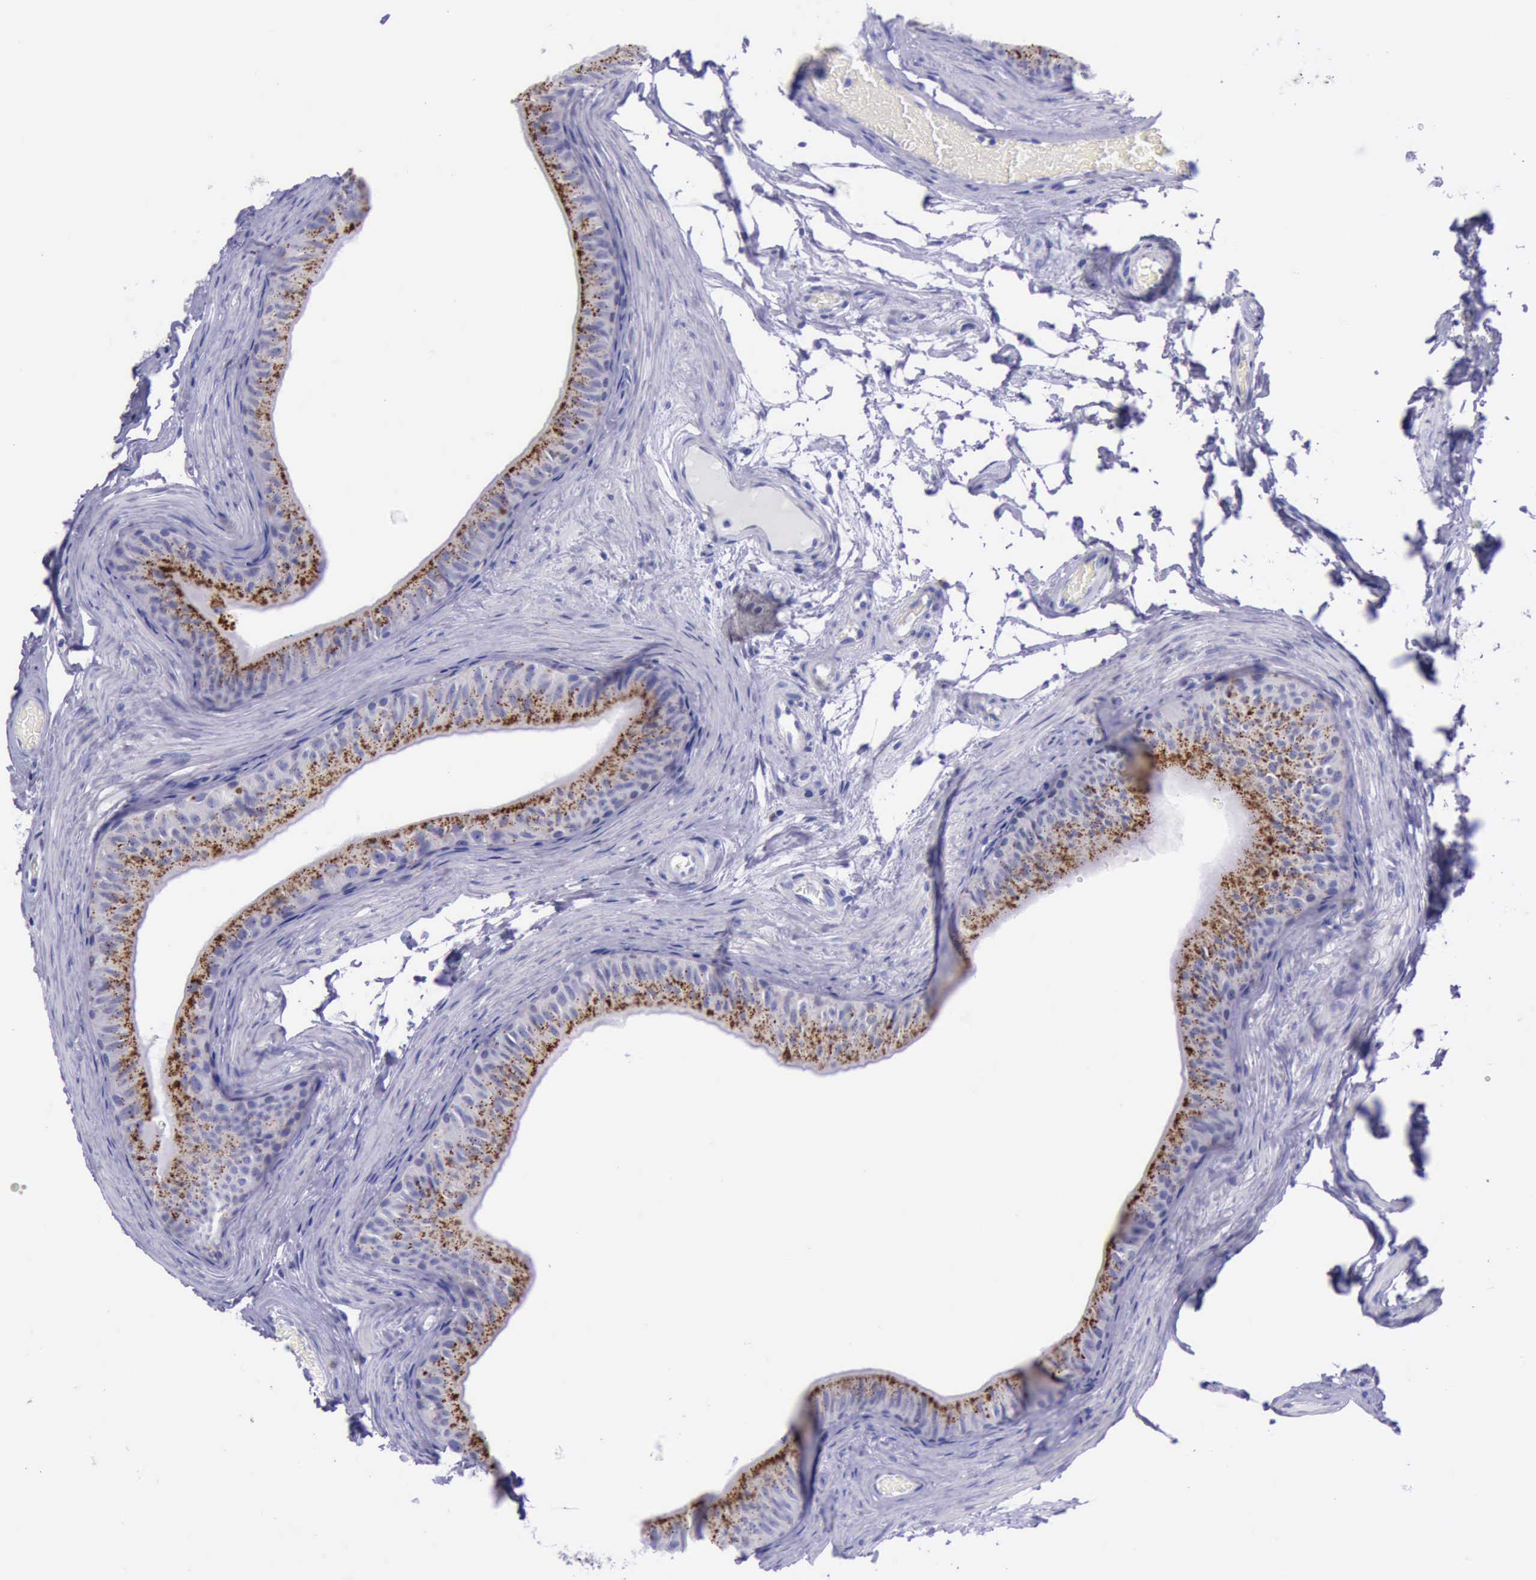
{"staining": {"intensity": "moderate", "quantity": ">75%", "location": "cytoplasmic/membranous"}, "tissue": "epididymis", "cell_type": "Glandular cells", "image_type": "normal", "snomed": [{"axis": "morphology", "description": "Normal tissue, NOS"}, {"axis": "topography", "description": "Testis"}, {"axis": "topography", "description": "Epididymis"}], "caption": "Immunohistochemical staining of benign human epididymis demonstrates >75% levels of moderate cytoplasmic/membranous protein expression in approximately >75% of glandular cells.", "gene": "GLA", "patient": {"sex": "male", "age": 36}}